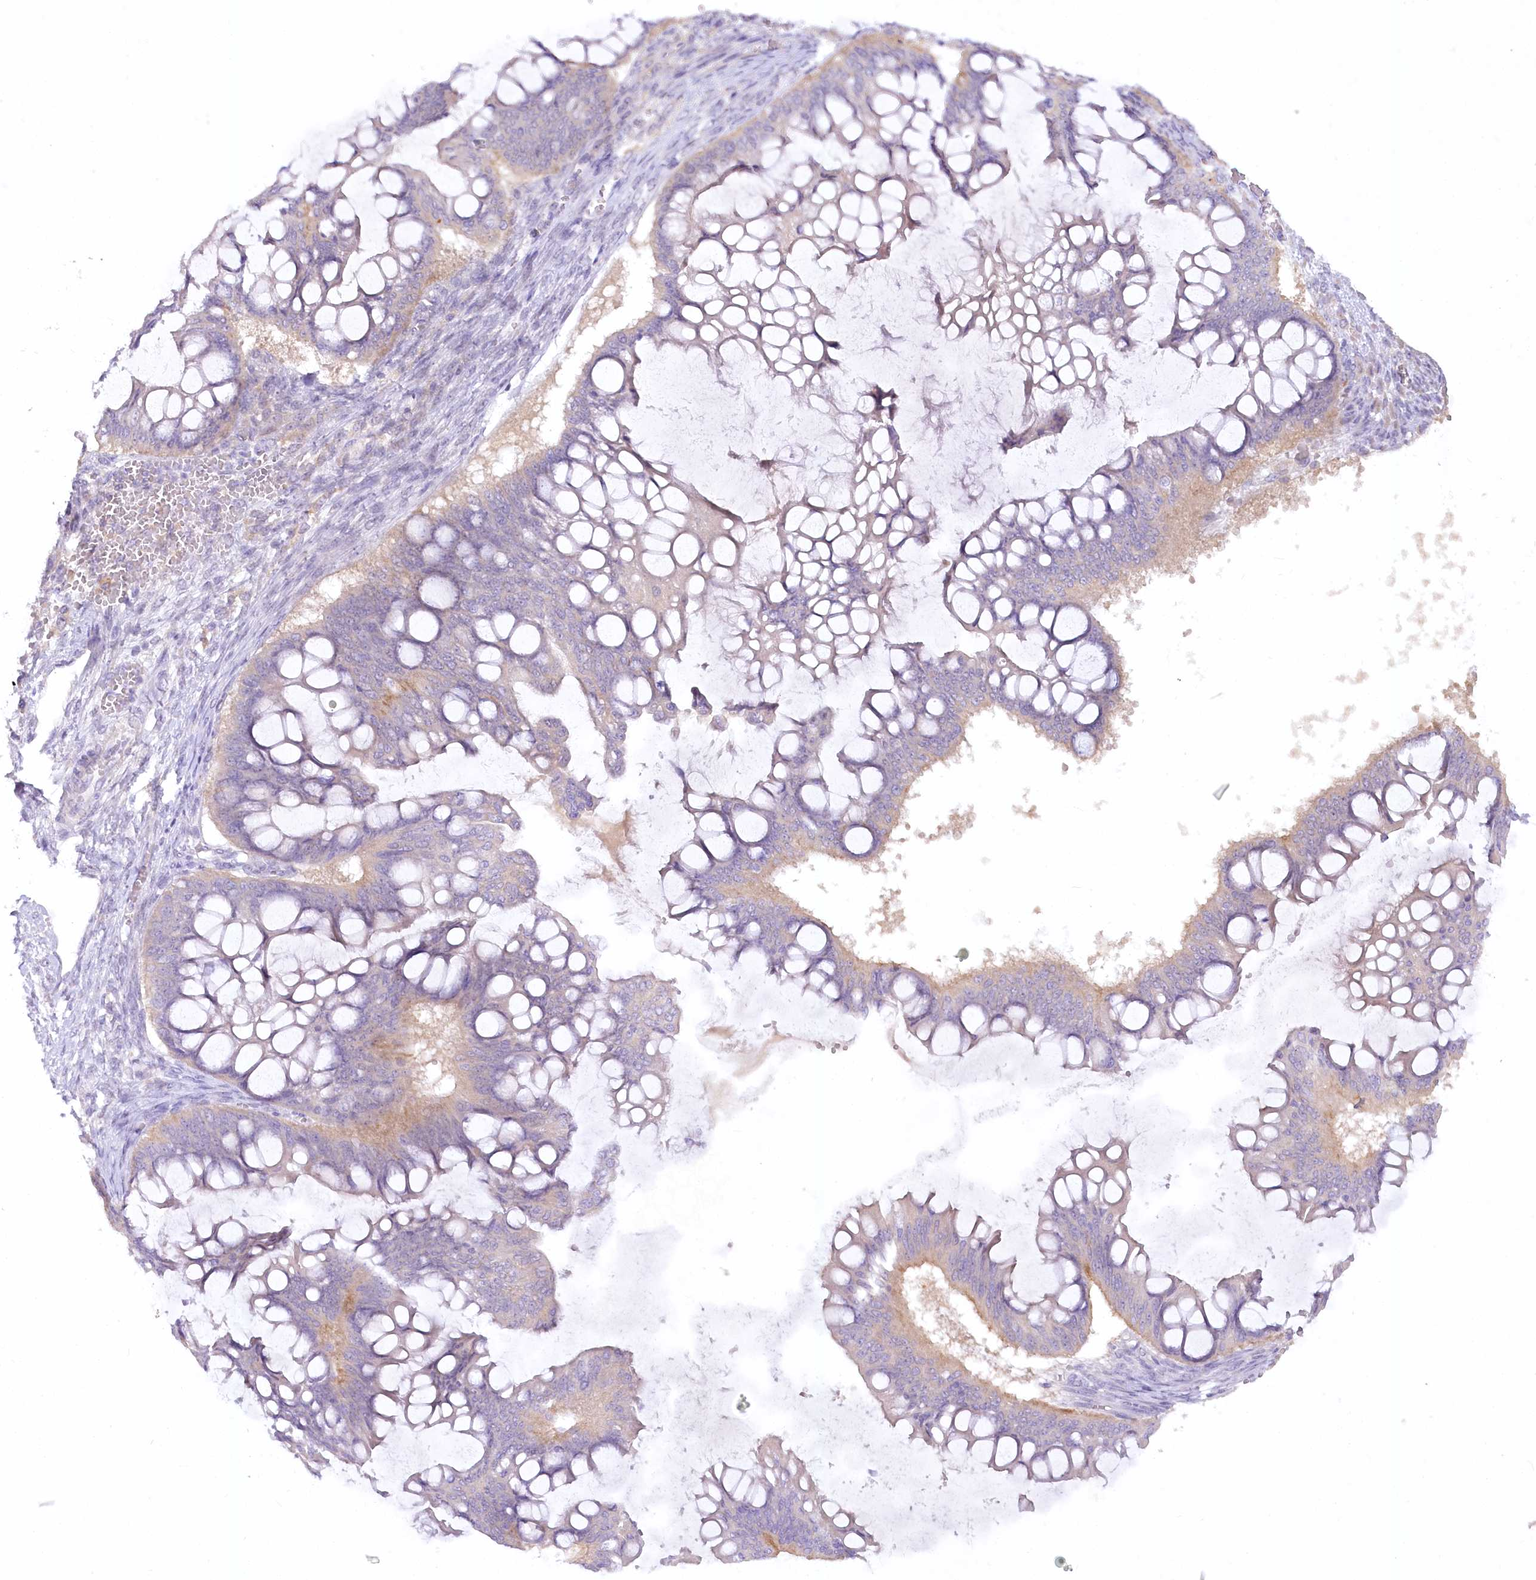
{"staining": {"intensity": "weak", "quantity": "25%-75%", "location": "cytoplasmic/membranous"}, "tissue": "ovarian cancer", "cell_type": "Tumor cells", "image_type": "cancer", "snomed": [{"axis": "morphology", "description": "Cystadenocarcinoma, mucinous, NOS"}, {"axis": "topography", "description": "Ovary"}], "caption": "Human ovarian cancer (mucinous cystadenocarcinoma) stained for a protein (brown) displays weak cytoplasmic/membranous positive staining in about 25%-75% of tumor cells.", "gene": "EFHC2", "patient": {"sex": "female", "age": 73}}